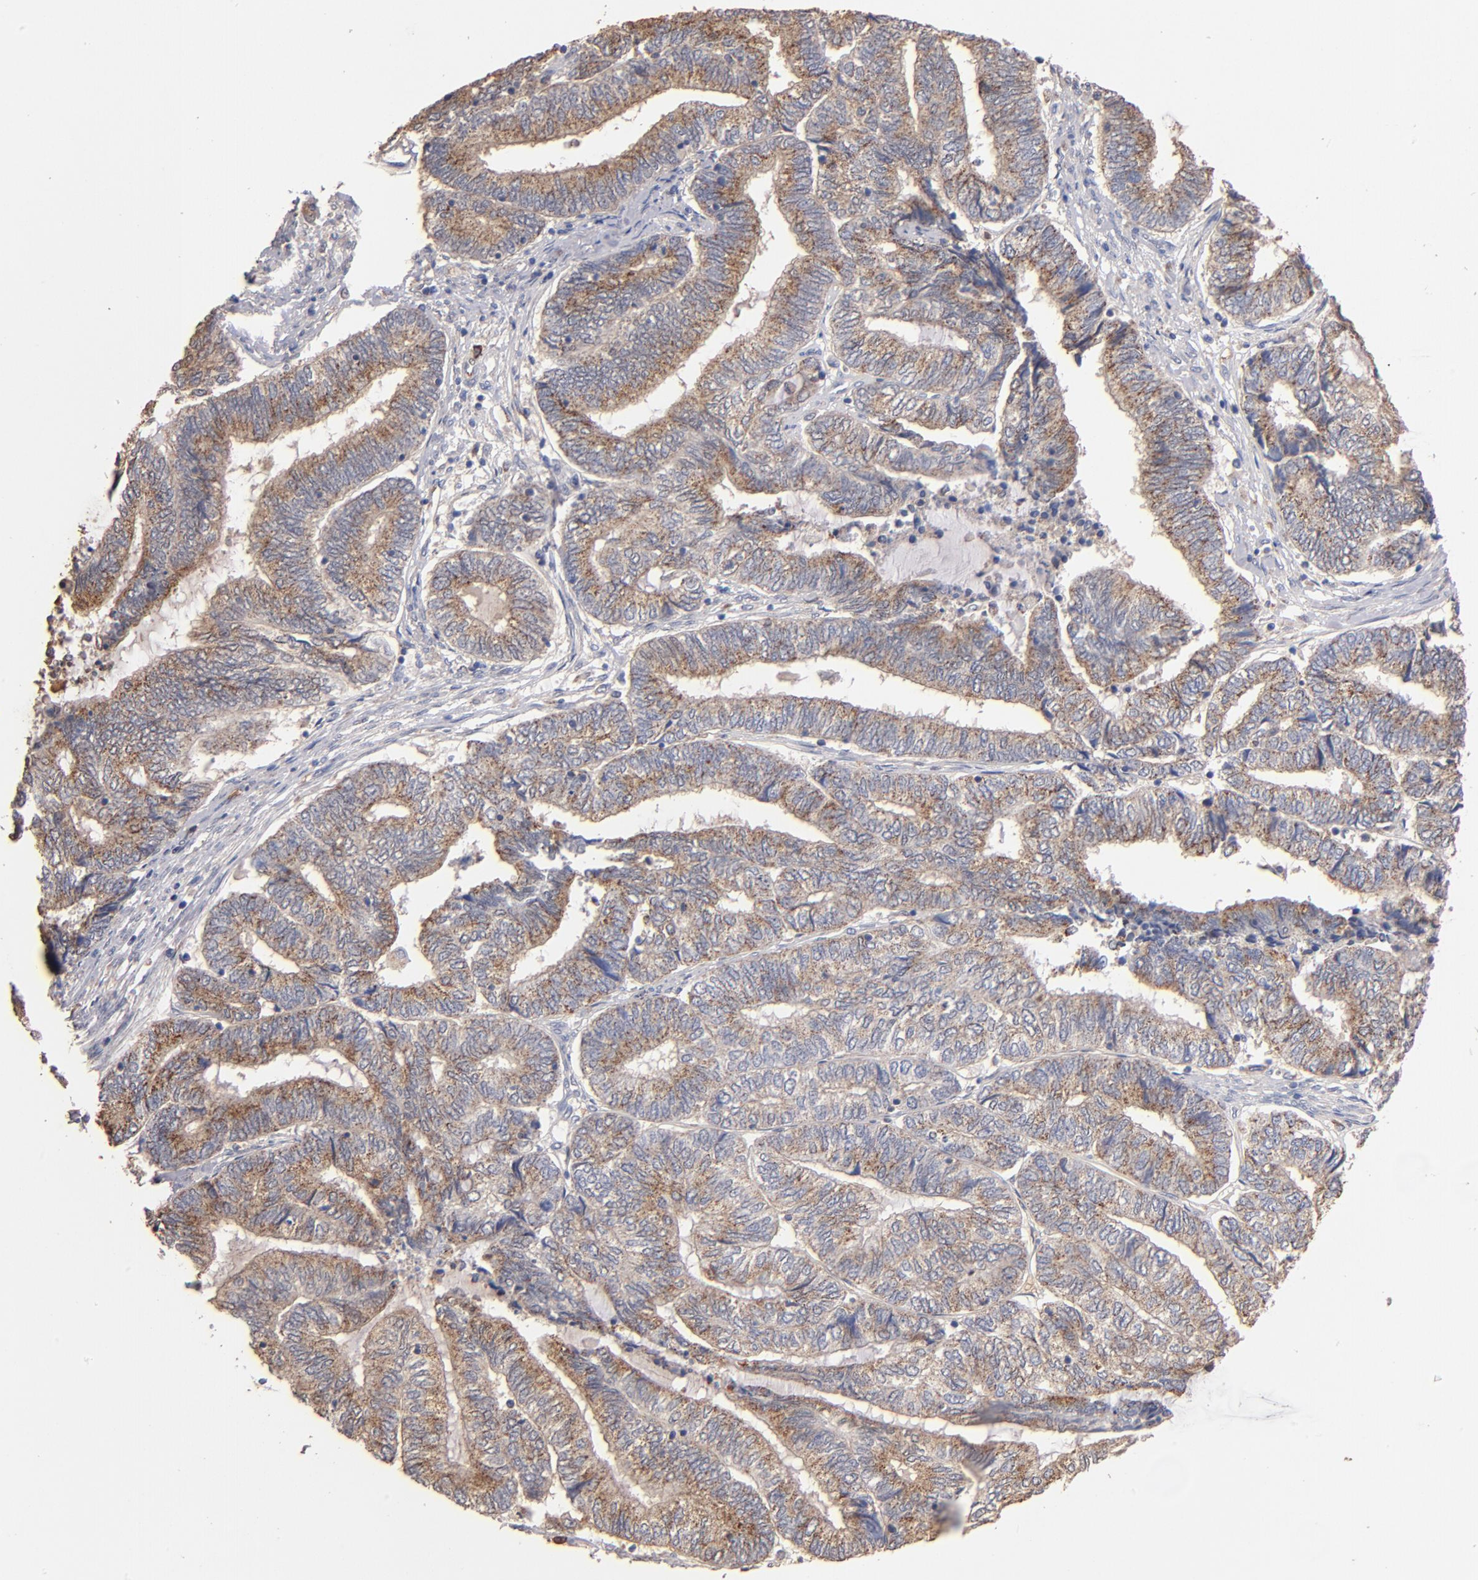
{"staining": {"intensity": "moderate", "quantity": ">75%", "location": "cytoplasmic/membranous"}, "tissue": "endometrial cancer", "cell_type": "Tumor cells", "image_type": "cancer", "snomed": [{"axis": "morphology", "description": "Adenocarcinoma, NOS"}, {"axis": "topography", "description": "Uterus"}, {"axis": "topography", "description": "Endometrium"}], "caption": "Endometrial cancer (adenocarcinoma) stained with DAB (3,3'-diaminobenzidine) IHC displays medium levels of moderate cytoplasmic/membranous staining in about >75% of tumor cells.", "gene": "RO60", "patient": {"sex": "female", "age": 70}}